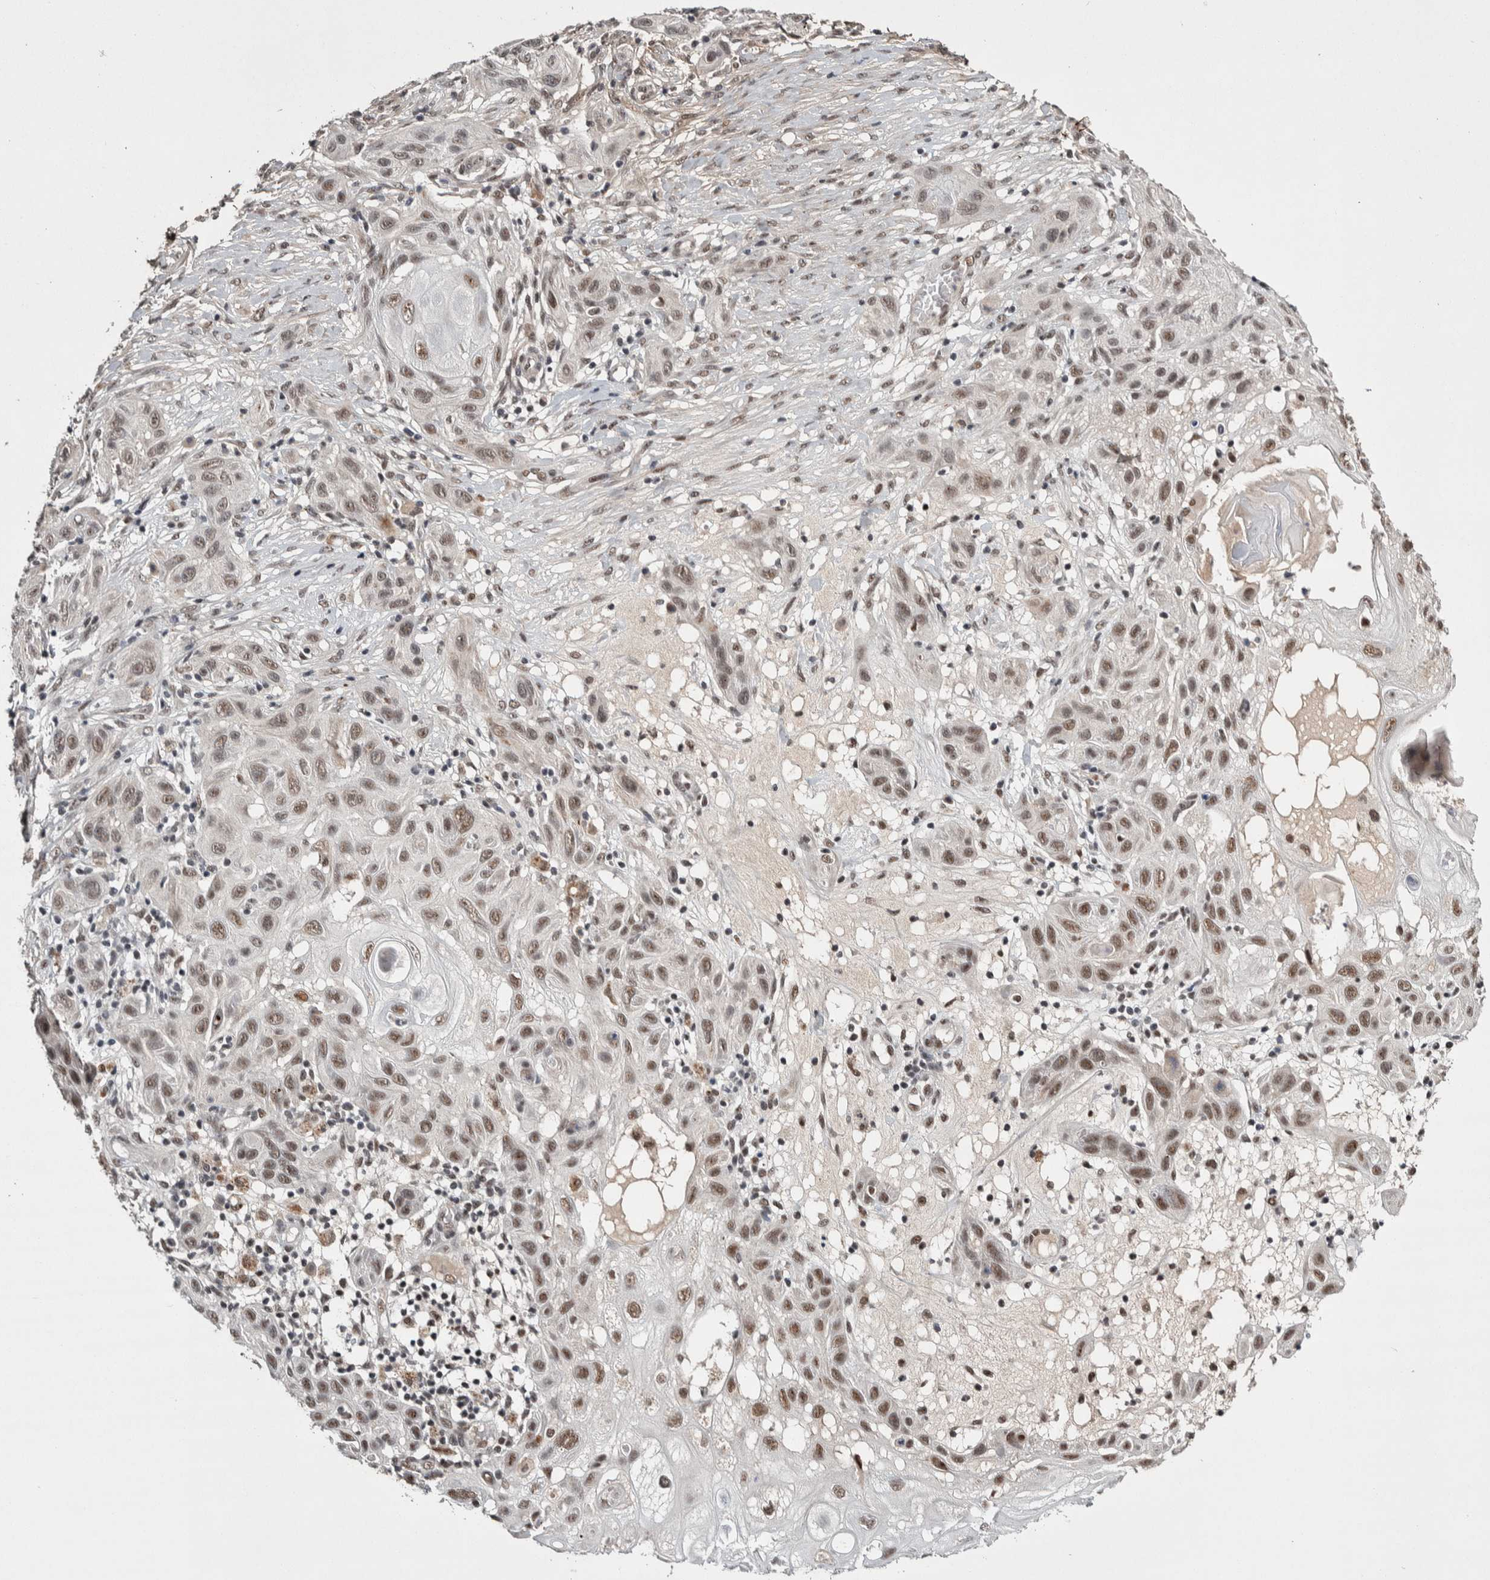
{"staining": {"intensity": "moderate", "quantity": ">75%", "location": "nuclear"}, "tissue": "skin cancer", "cell_type": "Tumor cells", "image_type": "cancer", "snomed": [{"axis": "morphology", "description": "Squamous cell carcinoma, NOS"}, {"axis": "topography", "description": "Skin"}], "caption": "Skin cancer was stained to show a protein in brown. There is medium levels of moderate nuclear expression in approximately >75% of tumor cells. (Stains: DAB in brown, nuclei in blue, Microscopy: brightfield microscopy at high magnification).", "gene": "ASPN", "patient": {"sex": "female", "age": 96}}